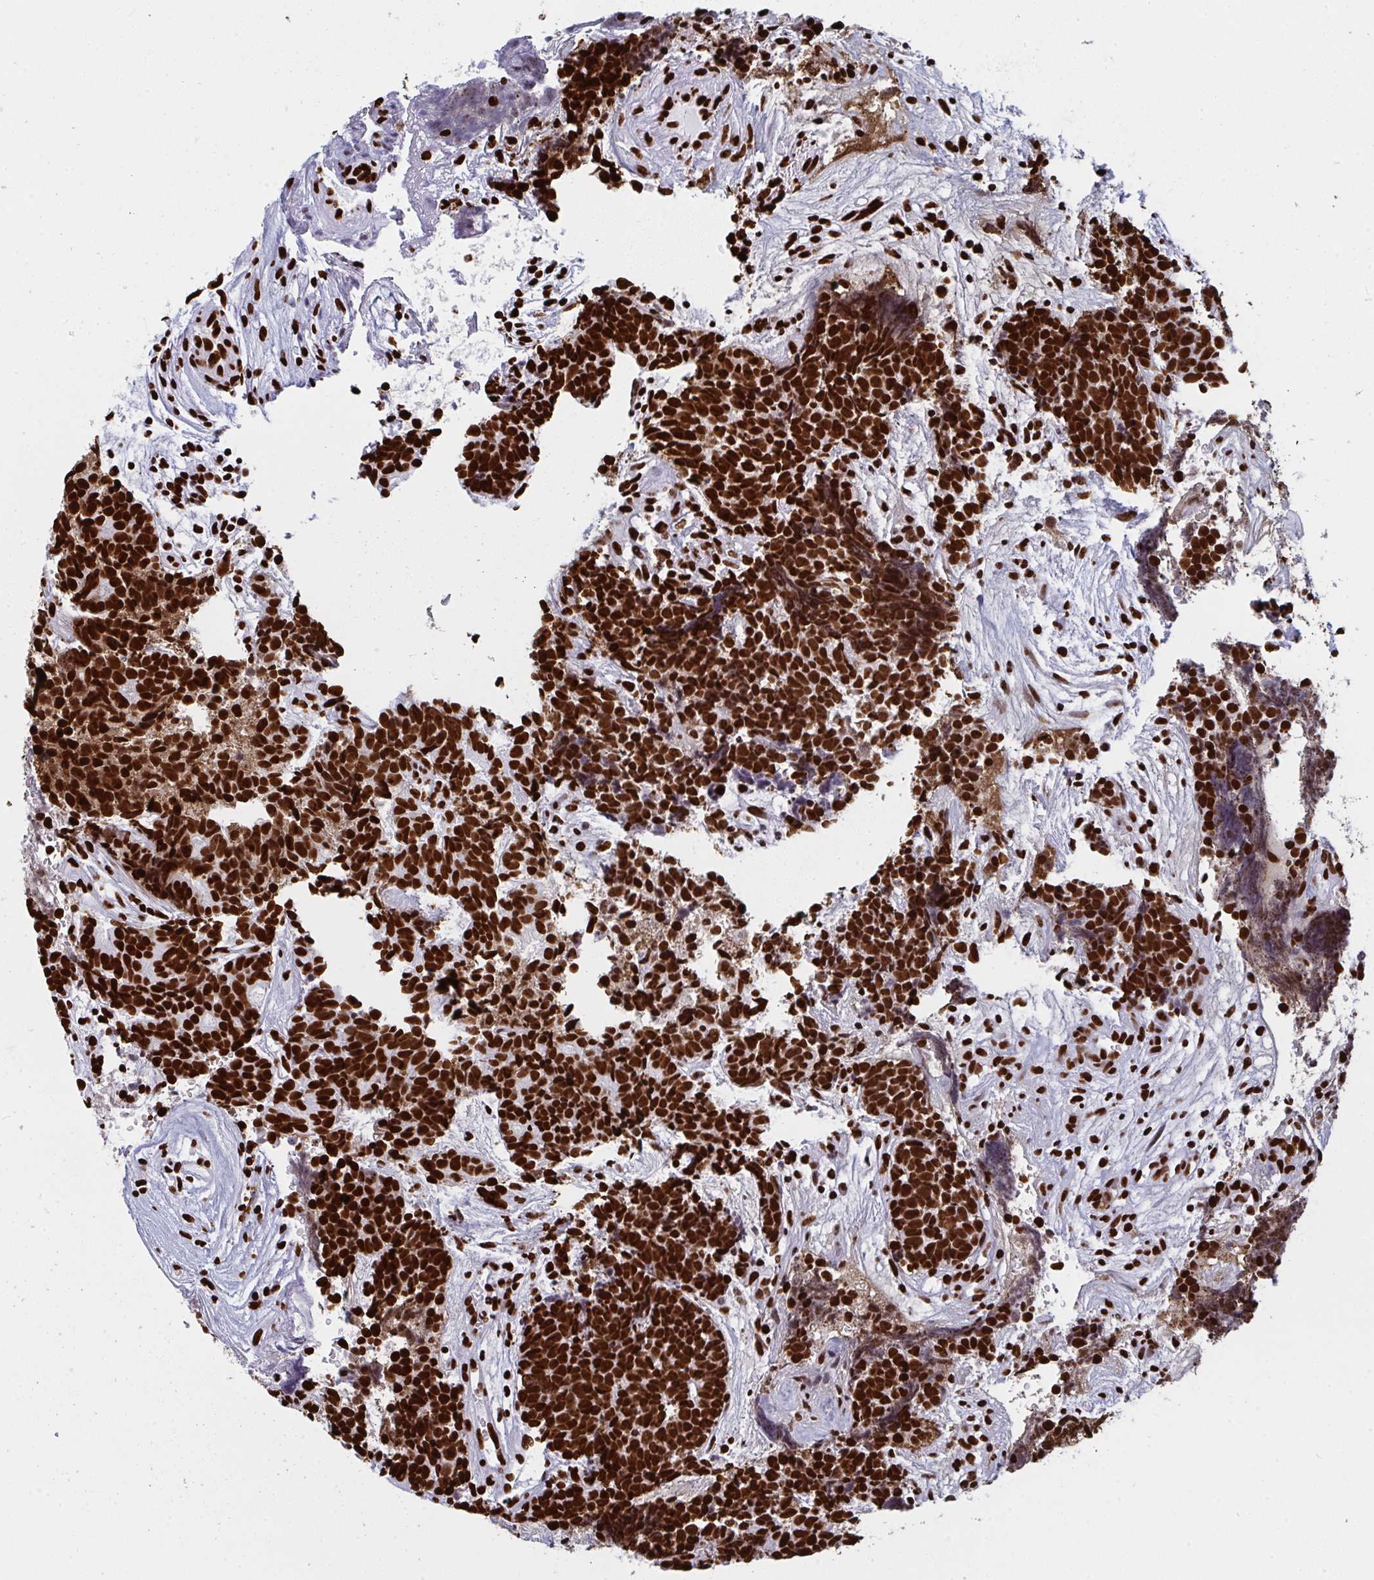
{"staining": {"intensity": "strong", "quantity": ">75%", "location": "nuclear"}, "tissue": "head and neck cancer", "cell_type": "Tumor cells", "image_type": "cancer", "snomed": [{"axis": "morphology", "description": "Adenocarcinoma, NOS"}, {"axis": "topography", "description": "Head-Neck"}], "caption": "Immunohistochemistry (IHC) histopathology image of human head and neck cancer stained for a protein (brown), which displays high levels of strong nuclear expression in about >75% of tumor cells.", "gene": "GAR1", "patient": {"sex": "female", "age": 81}}